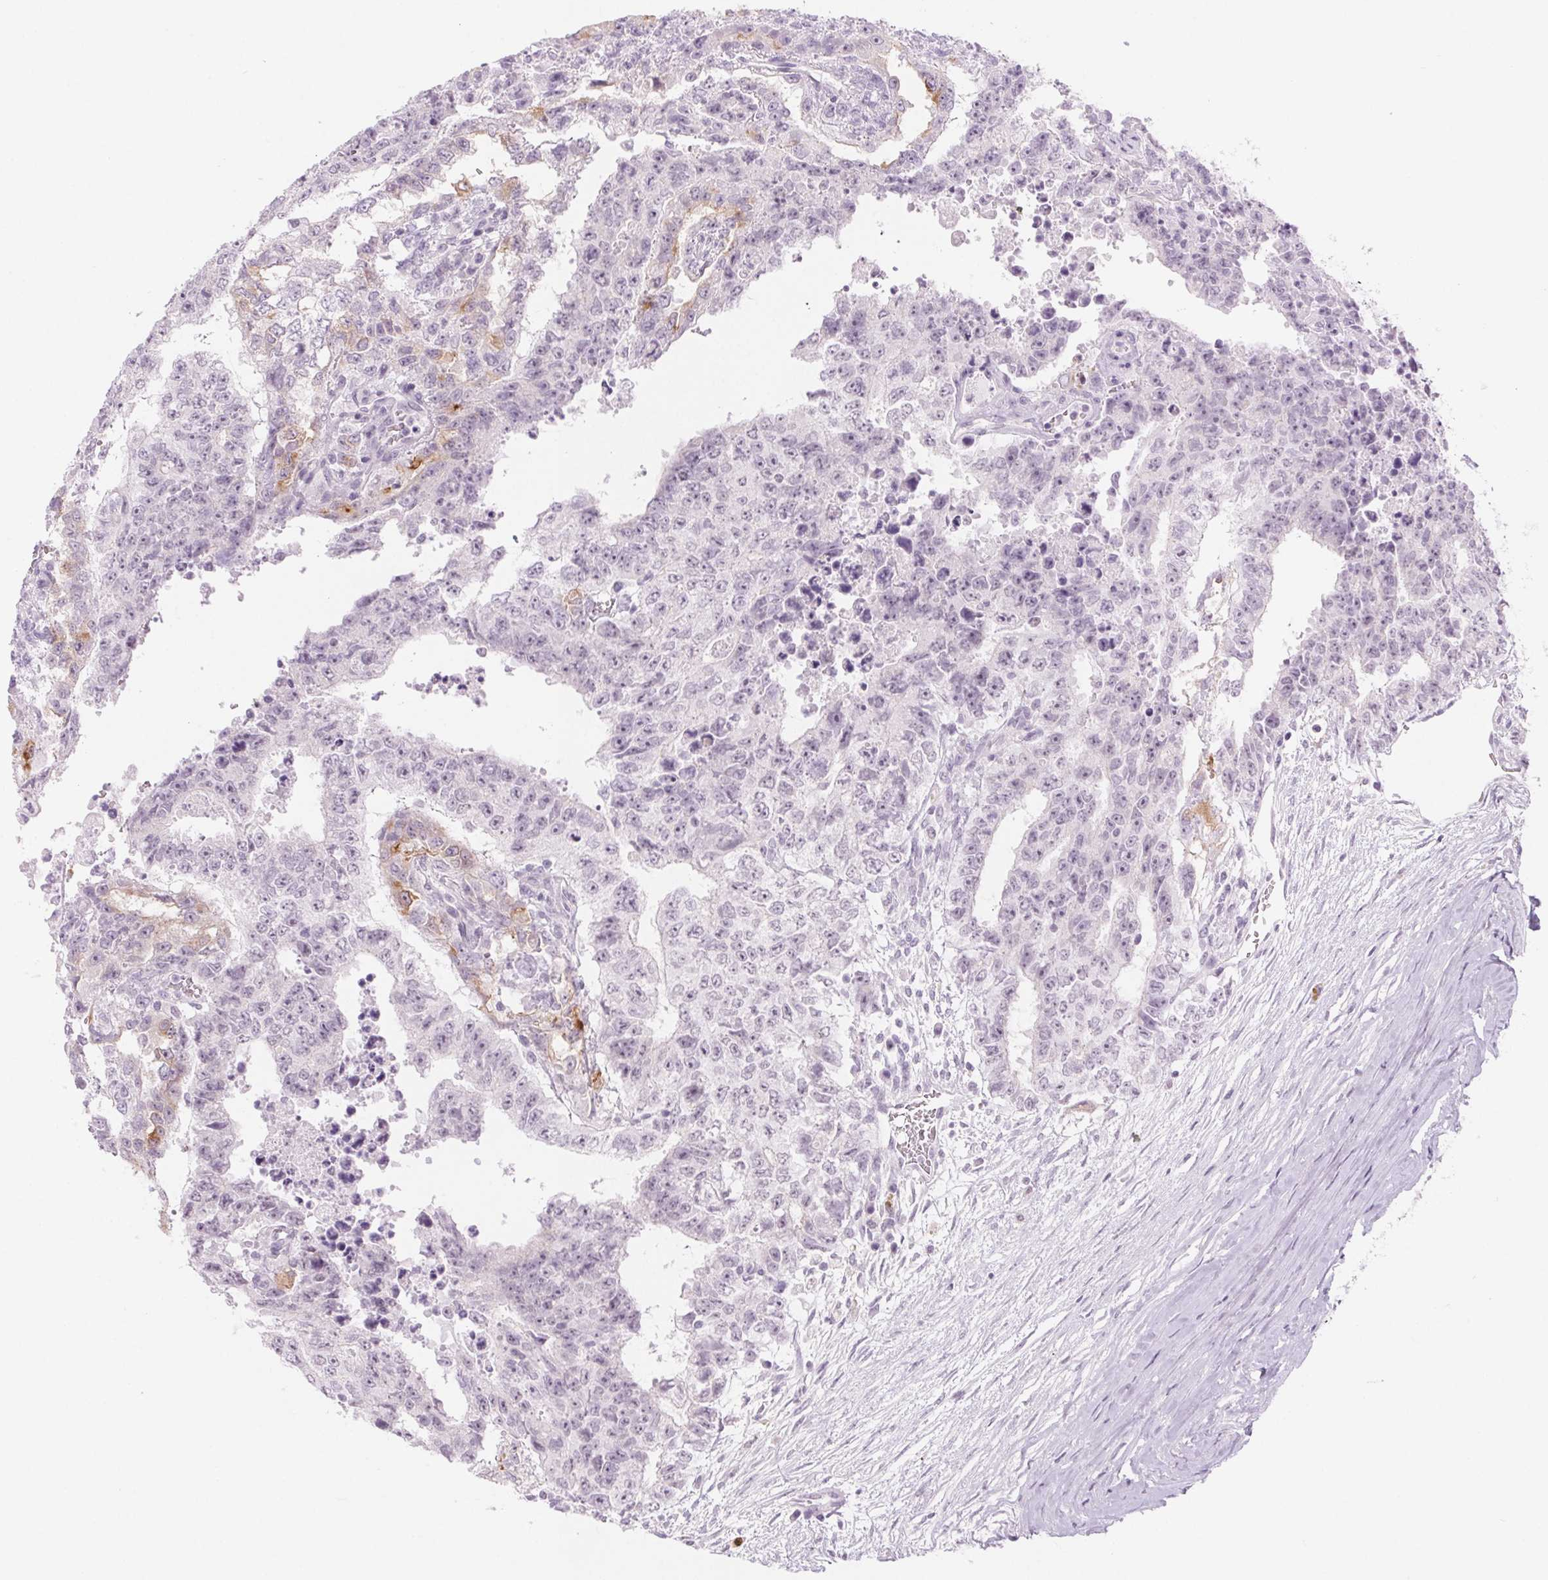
{"staining": {"intensity": "weak", "quantity": "<25%", "location": "cytoplasmic/membranous"}, "tissue": "testis cancer", "cell_type": "Tumor cells", "image_type": "cancer", "snomed": [{"axis": "morphology", "description": "Carcinoma, Embryonal, NOS"}, {"axis": "topography", "description": "Testis"}], "caption": "Immunohistochemistry photomicrograph of testis embryonal carcinoma stained for a protein (brown), which demonstrates no expression in tumor cells. (DAB immunohistochemistry, high magnification).", "gene": "SLC6A19", "patient": {"sex": "male", "age": 24}}